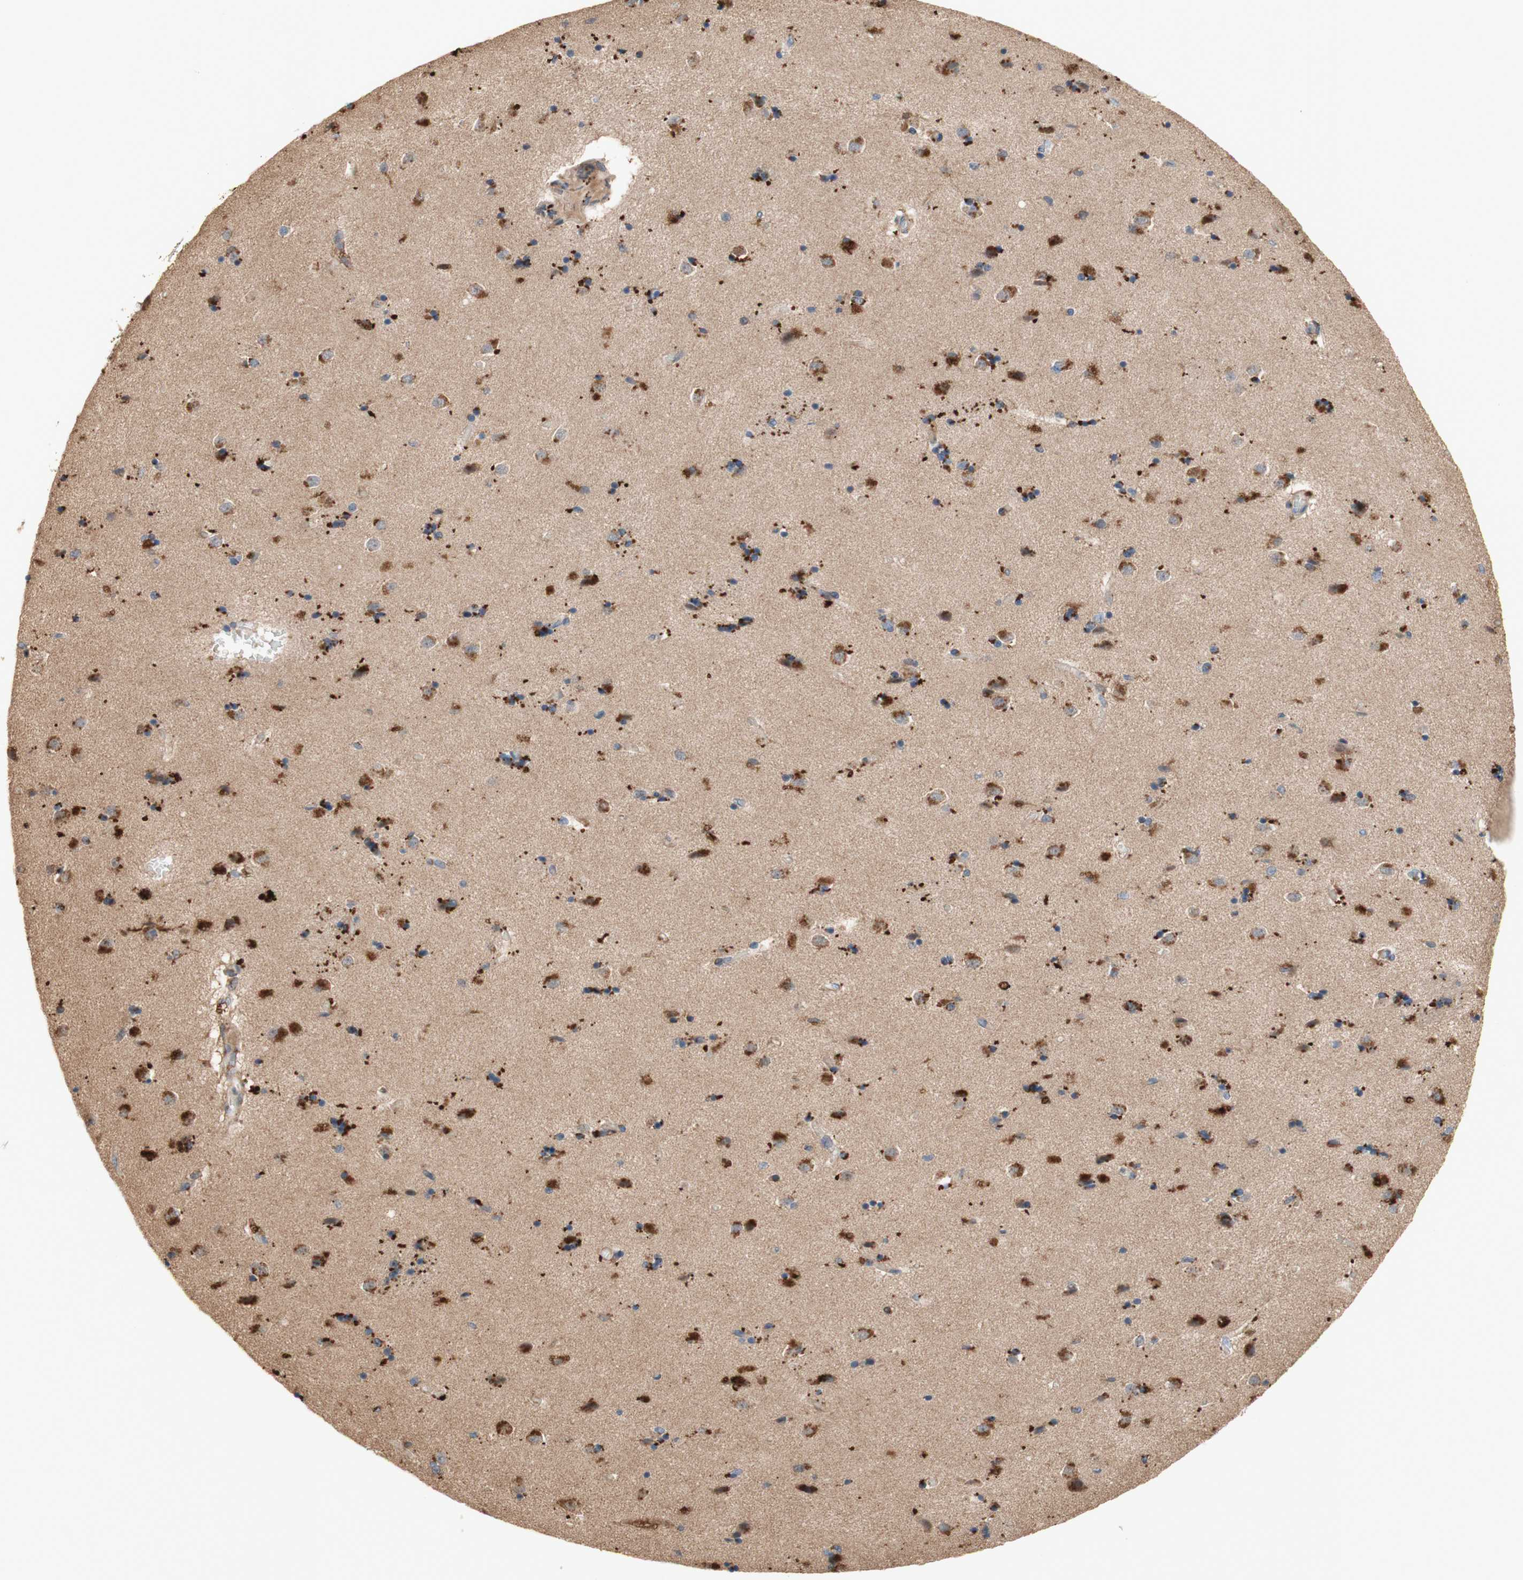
{"staining": {"intensity": "negative", "quantity": "none", "location": "none"}, "tissue": "caudate", "cell_type": "Glial cells", "image_type": "normal", "snomed": [{"axis": "morphology", "description": "Normal tissue, NOS"}, {"axis": "topography", "description": "Lateral ventricle wall"}], "caption": "Photomicrograph shows no significant protein positivity in glial cells of benign caudate.", "gene": "PTPN21", "patient": {"sex": "female", "age": 54}}